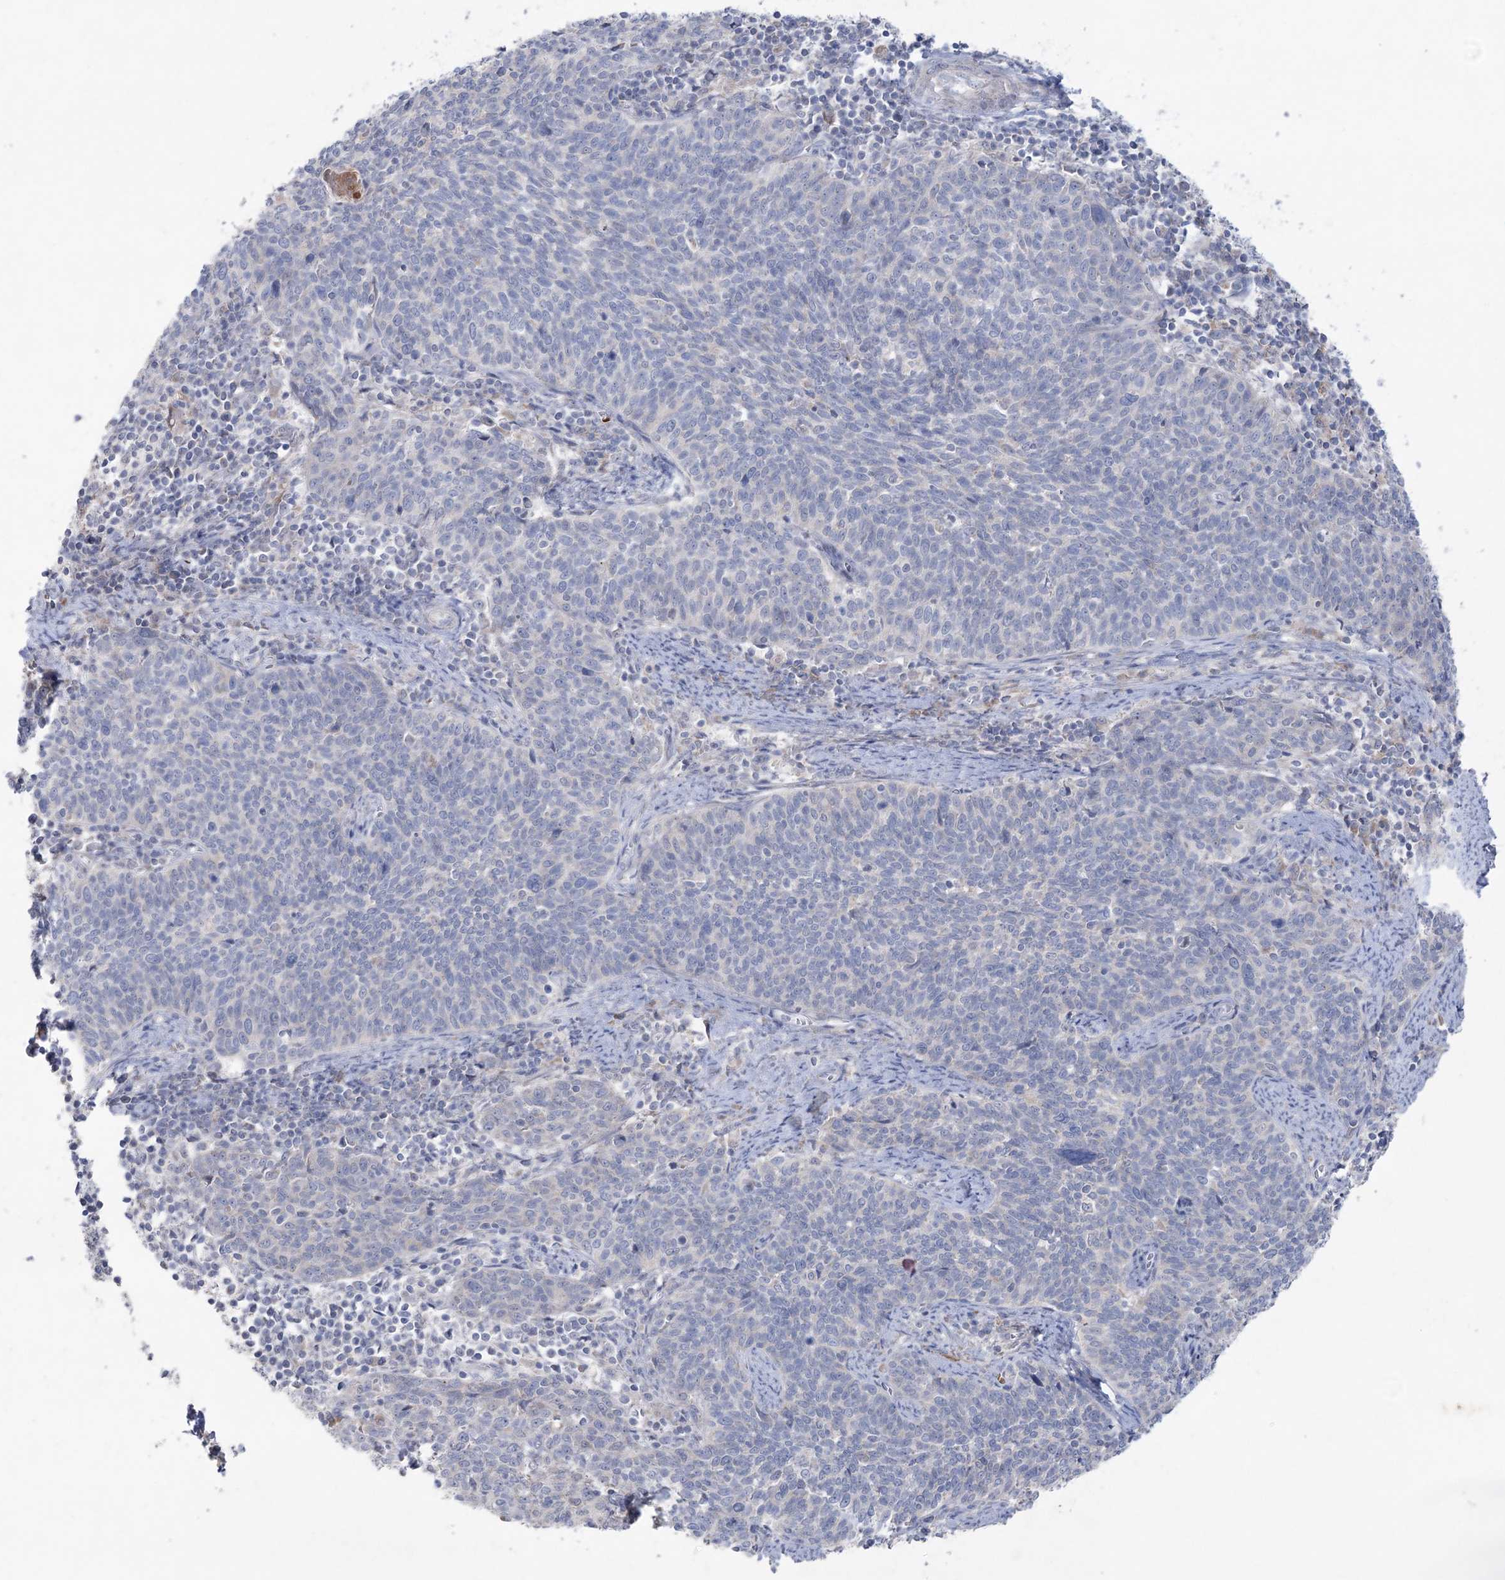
{"staining": {"intensity": "negative", "quantity": "none", "location": "none"}, "tissue": "cervical cancer", "cell_type": "Tumor cells", "image_type": "cancer", "snomed": [{"axis": "morphology", "description": "Squamous cell carcinoma, NOS"}, {"axis": "topography", "description": "Cervix"}], "caption": "Tumor cells are negative for protein expression in human squamous cell carcinoma (cervical).", "gene": "MTCH2", "patient": {"sex": "female", "age": 39}}